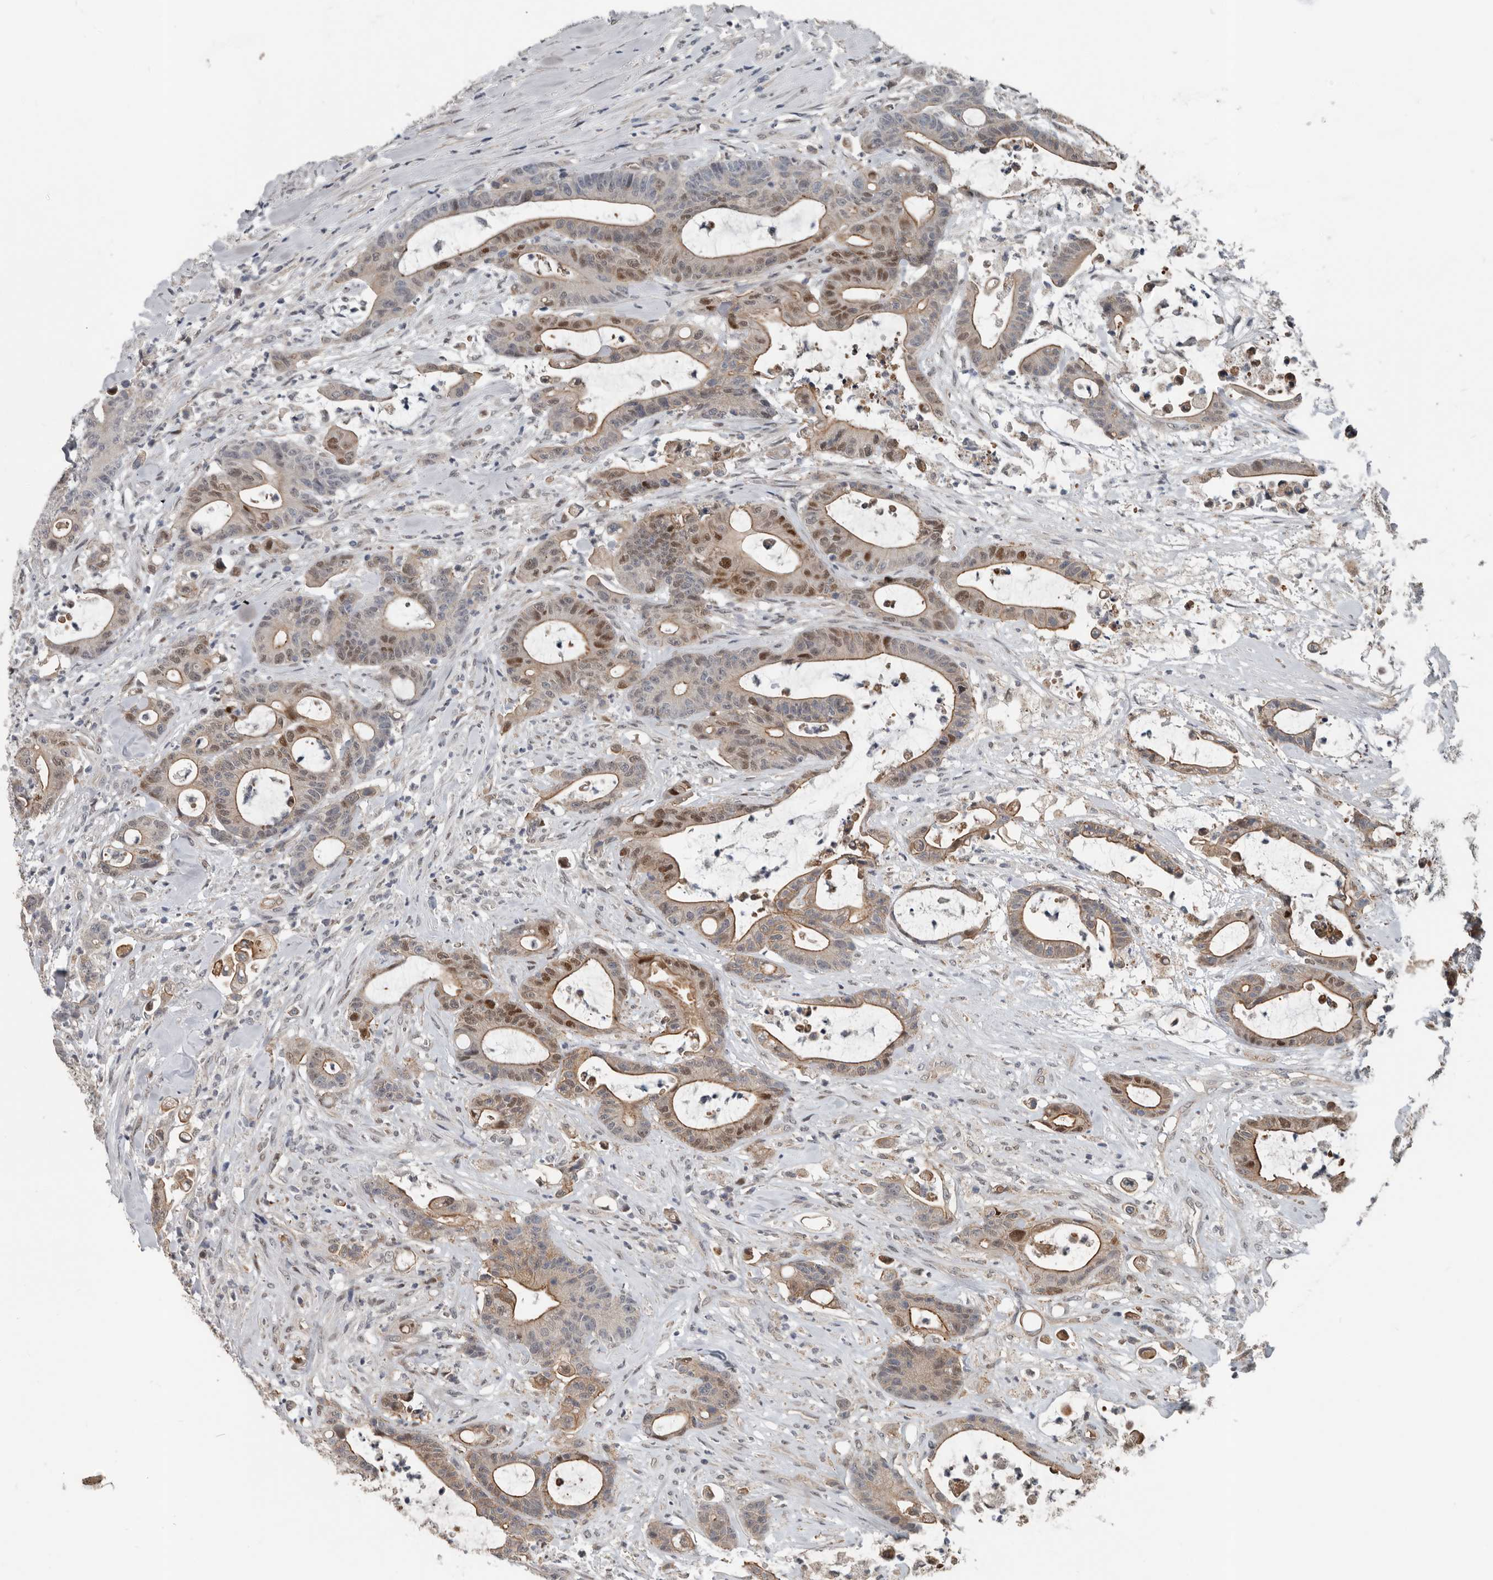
{"staining": {"intensity": "moderate", "quantity": "25%-75%", "location": "cytoplasmic/membranous,nuclear"}, "tissue": "colorectal cancer", "cell_type": "Tumor cells", "image_type": "cancer", "snomed": [{"axis": "morphology", "description": "Adenocarcinoma, NOS"}, {"axis": "topography", "description": "Colon"}], "caption": "An immunohistochemistry micrograph of neoplastic tissue is shown. Protein staining in brown highlights moderate cytoplasmic/membranous and nuclear positivity in colorectal adenocarcinoma within tumor cells.", "gene": "YOD1", "patient": {"sex": "female", "age": 84}}